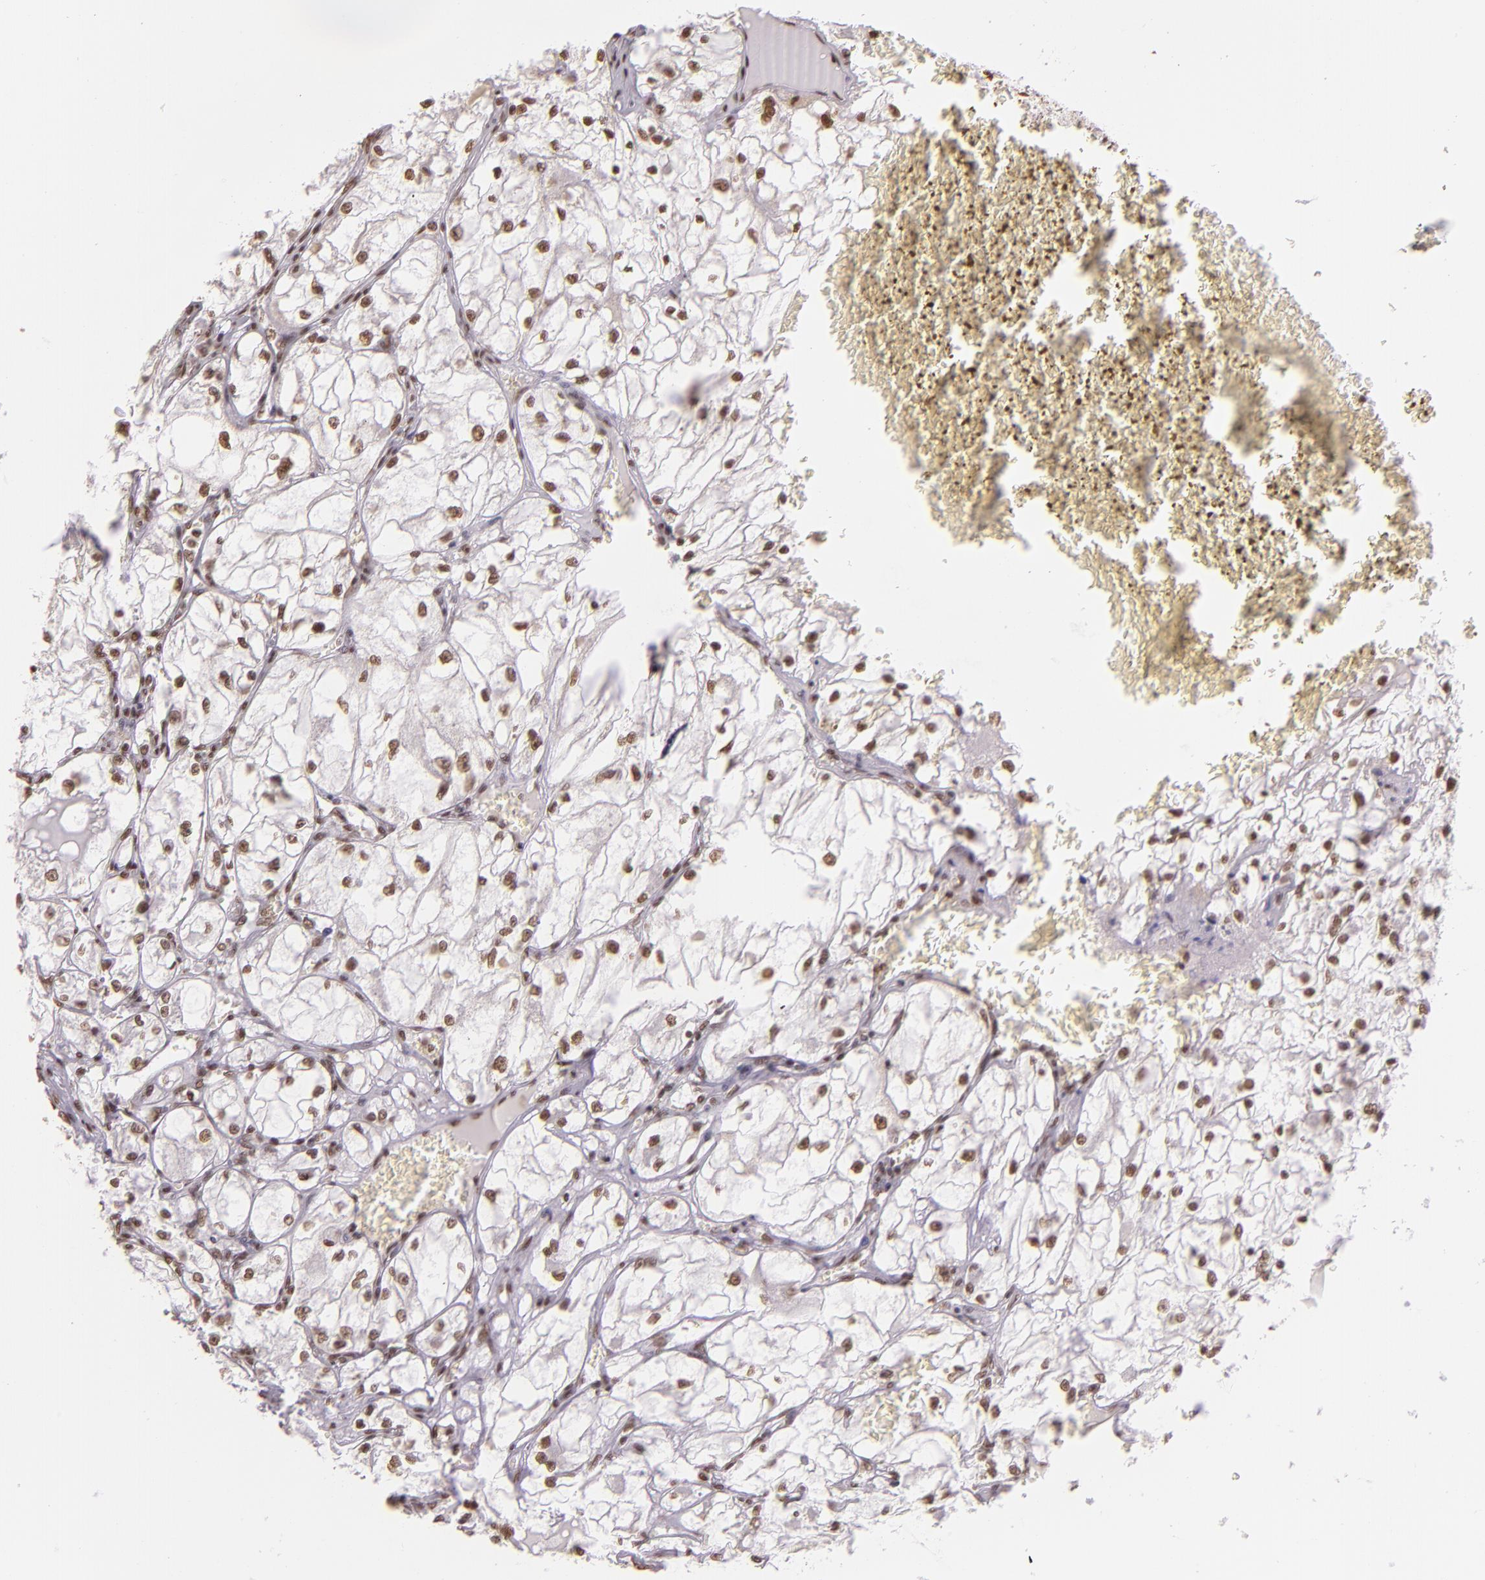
{"staining": {"intensity": "weak", "quantity": "25%-75%", "location": "nuclear"}, "tissue": "renal cancer", "cell_type": "Tumor cells", "image_type": "cancer", "snomed": [{"axis": "morphology", "description": "Adenocarcinoma, NOS"}, {"axis": "topography", "description": "Kidney"}], "caption": "The photomicrograph reveals immunohistochemical staining of renal adenocarcinoma. There is weak nuclear positivity is identified in approximately 25%-75% of tumor cells. Using DAB (brown) and hematoxylin (blue) stains, captured at high magnification using brightfield microscopy.", "gene": "USF1", "patient": {"sex": "male", "age": 61}}